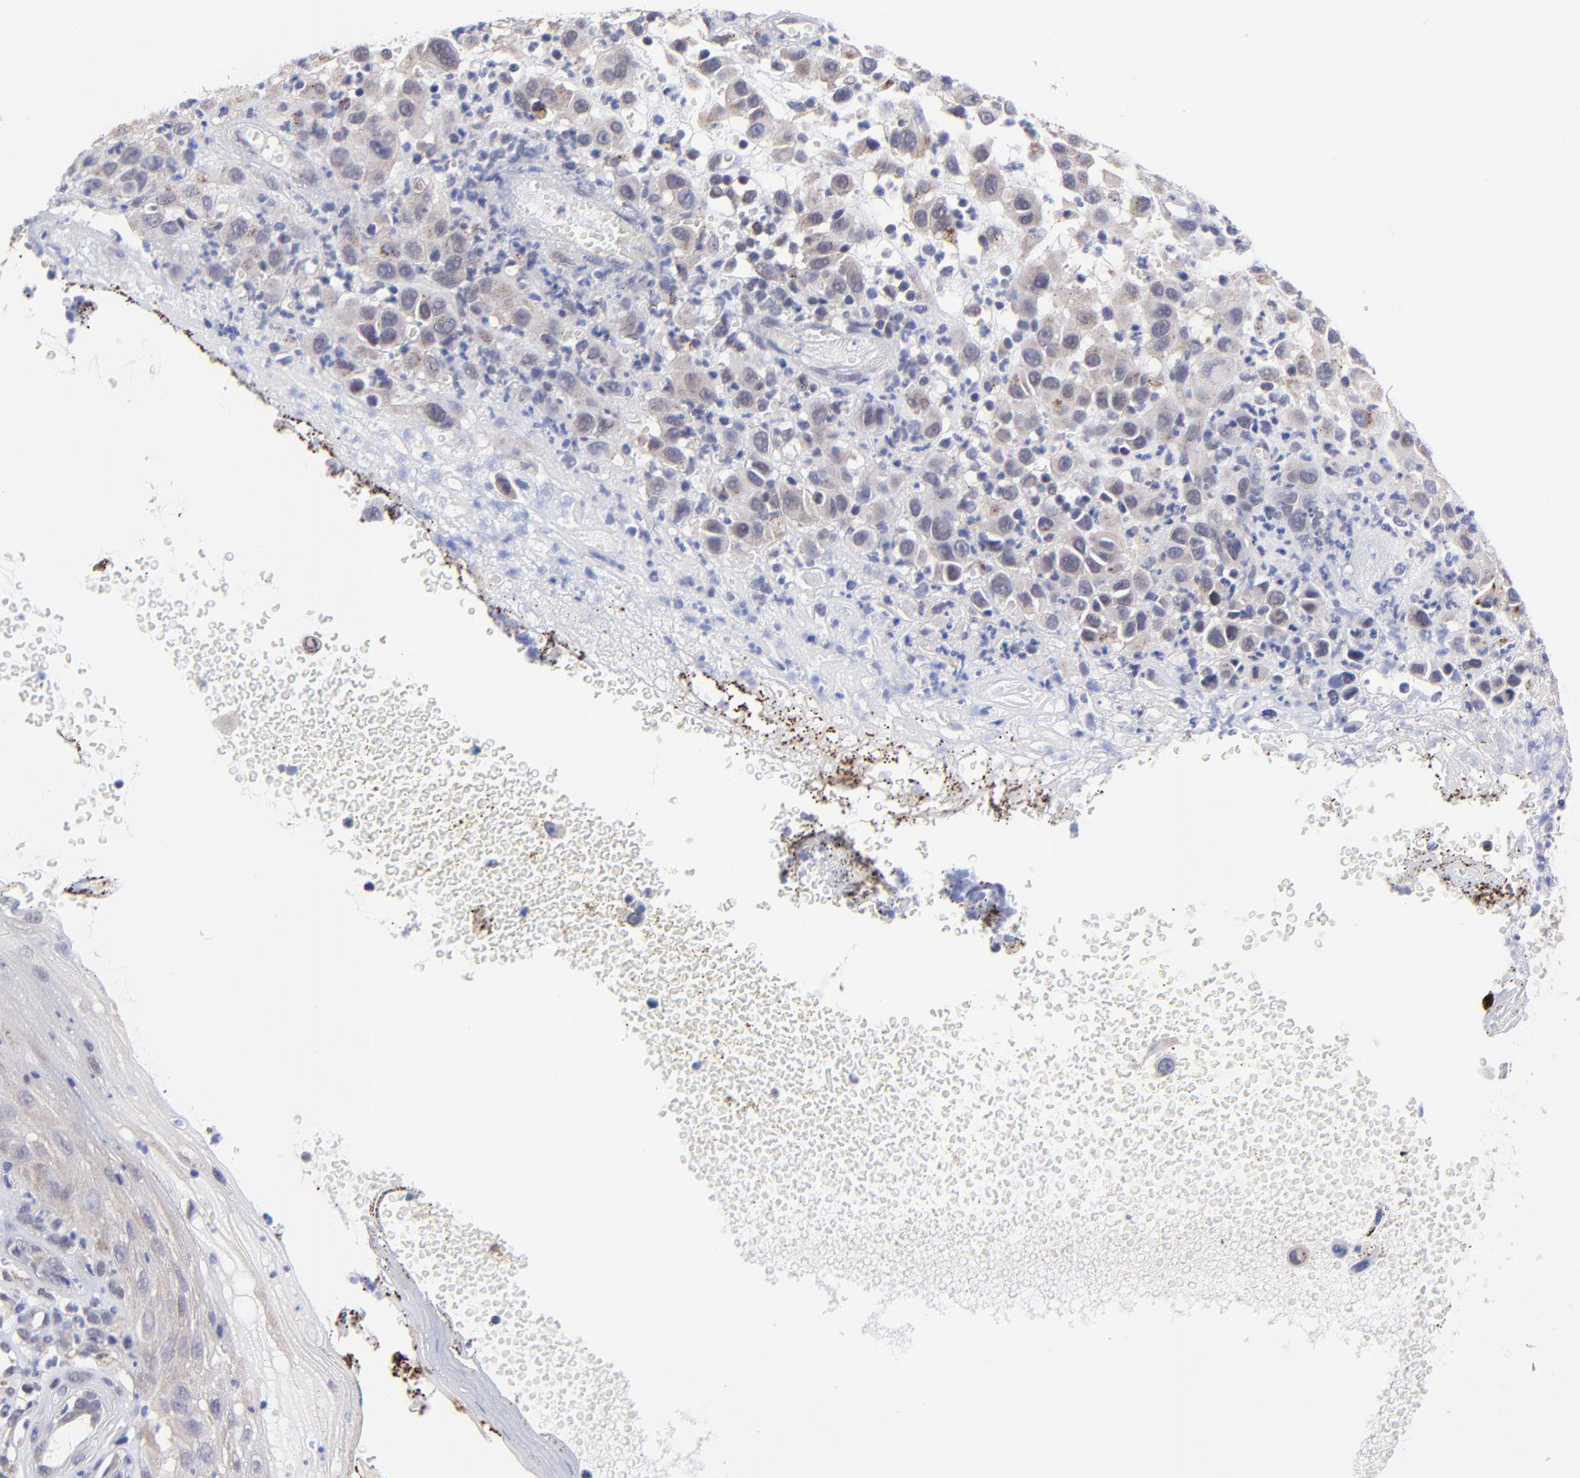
{"staining": {"intensity": "weak", "quantity": "25%-75%", "location": "cytoplasmic/membranous"}, "tissue": "melanoma", "cell_type": "Tumor cells", "image_type": "cancer", "snomed": [{"axis": "morphology", "description": "Malignant melanoma, NOS"}, {"axis": "topography", "description": "Skin"}], "caption": "Immunohistochemistry (IHC) of human melanoma reveals low levels of weak cytoplasmic/membranous positivity in about 25%-75% of tumor cells.", "gene": "ZNF747", "patient": {"sex": "female", "age": 21}}